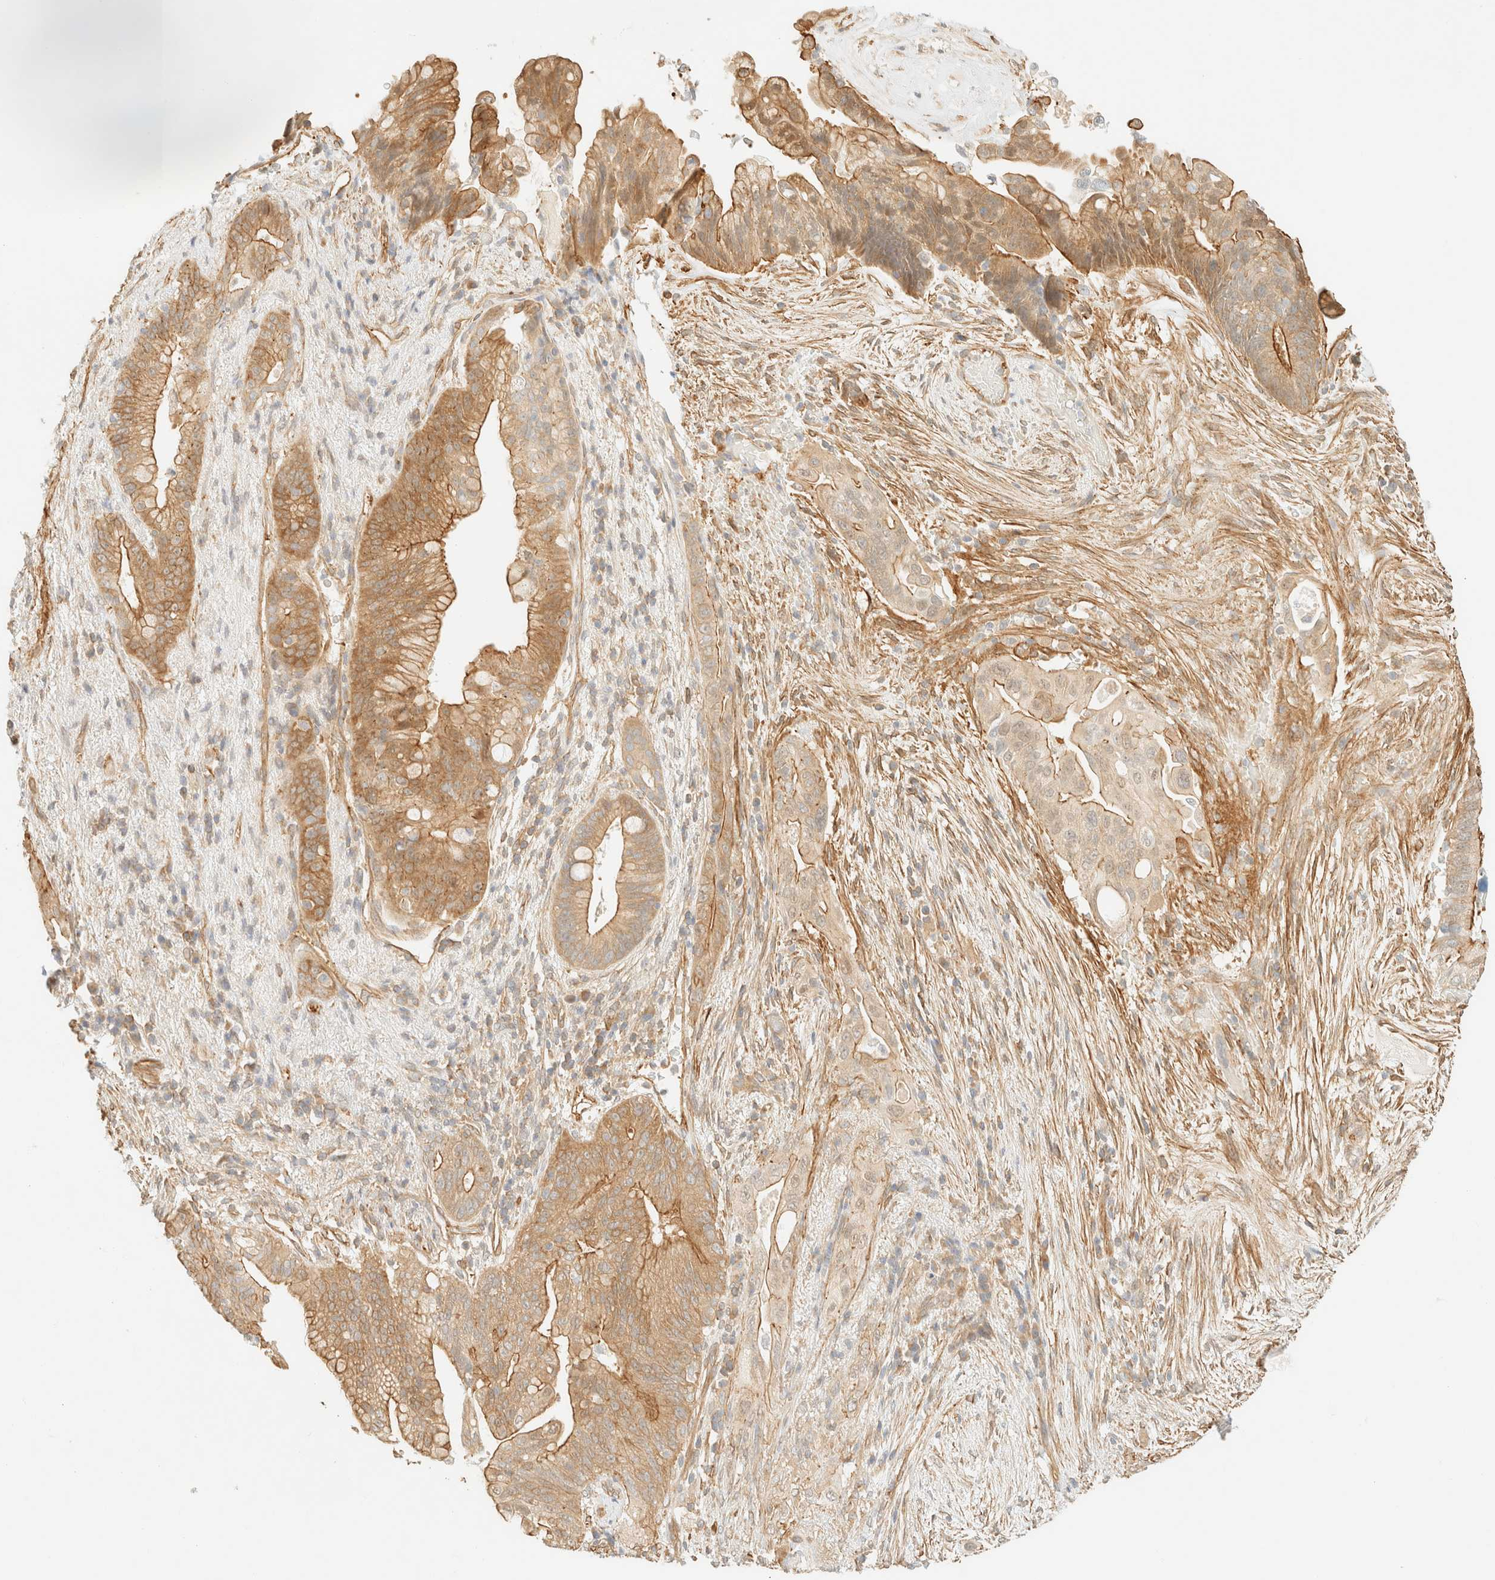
{"staining": {"intensity": "moderate", "quantity": ">75%", "location": "cytoplasmic/membranous"}, "tissue": "pancreatic cancer", "cell_type": "Tumor cells", "image_type": "cancer", "snomed": [{"axis": "morphology", "description": "Adenocarcinoma, NOS"}, {"axis": "topography", "description": "Pancreas"}], "caption": "Immunohistochemistry photomicrograph of neoplastic tissue: human pancreatic cancer (adenocarcinoma) stained using immunohistochemistry shows medium levels of moderate protein expression localized specifically in the cytoplasmic/membranous of tumor cells, appearing as a cytoplasmic/membranous brown color.", "gene": "OTOP2", "patient": {"sex": "male", "age": 53}}